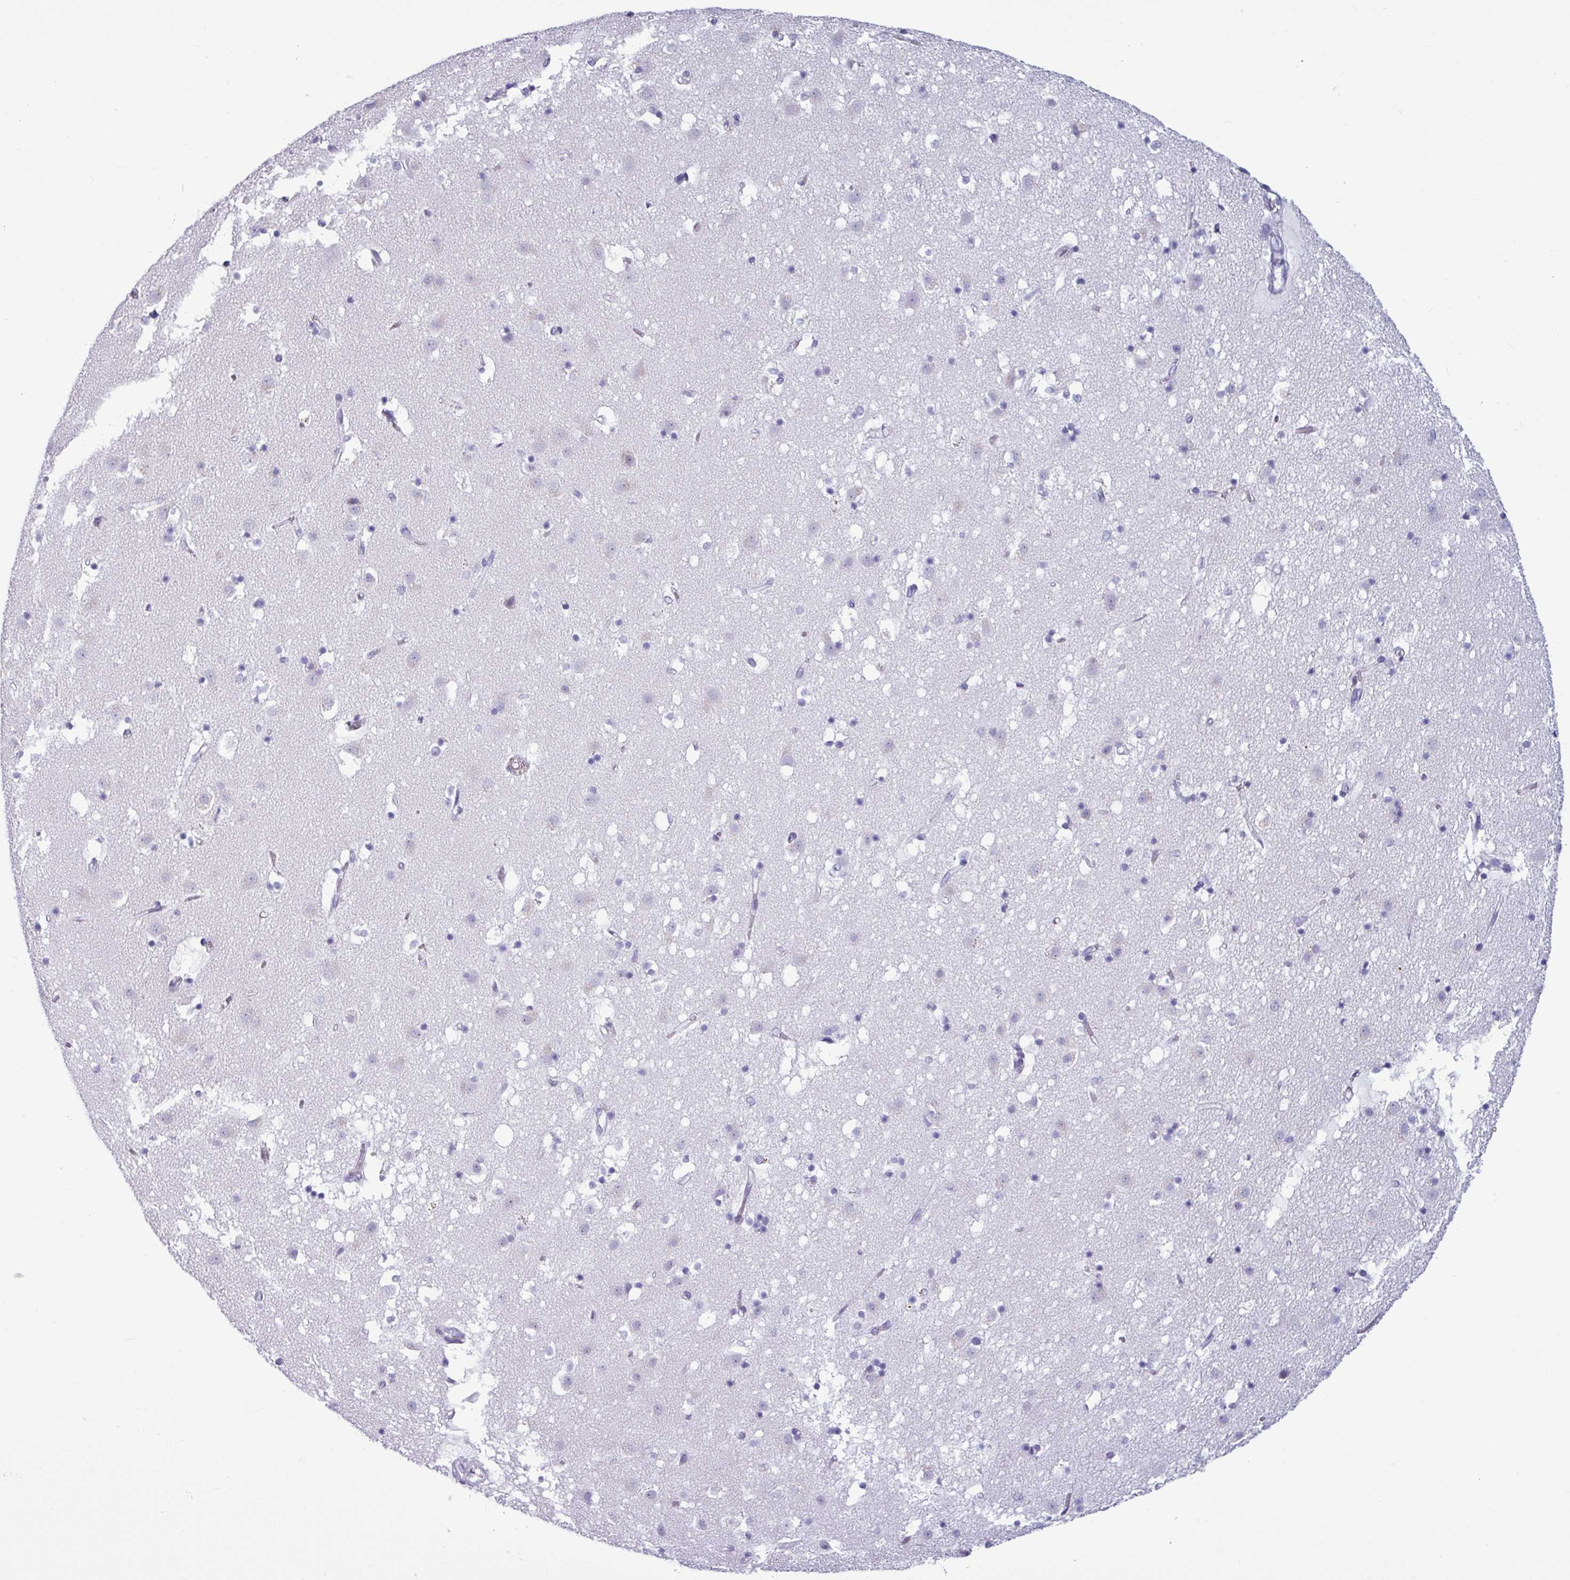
{"staining": {"intensity": "negative", "quantity": "none", "location": "none"}, "tissue": "caudate", "cell_type": "Glial cells", "image_type": "normal", "snomed": [{"axis": "morphology", "description": "Normal tissue, NOS"}, {"axis": "topography", "description": "Lateral ventricle wall"}], "caption": "Immunohistochemistry of unremarkable caudate reveals no expression in glial cells.", "gene": "SRGAP1", "patient": {"sex": "male", "age": 58}}